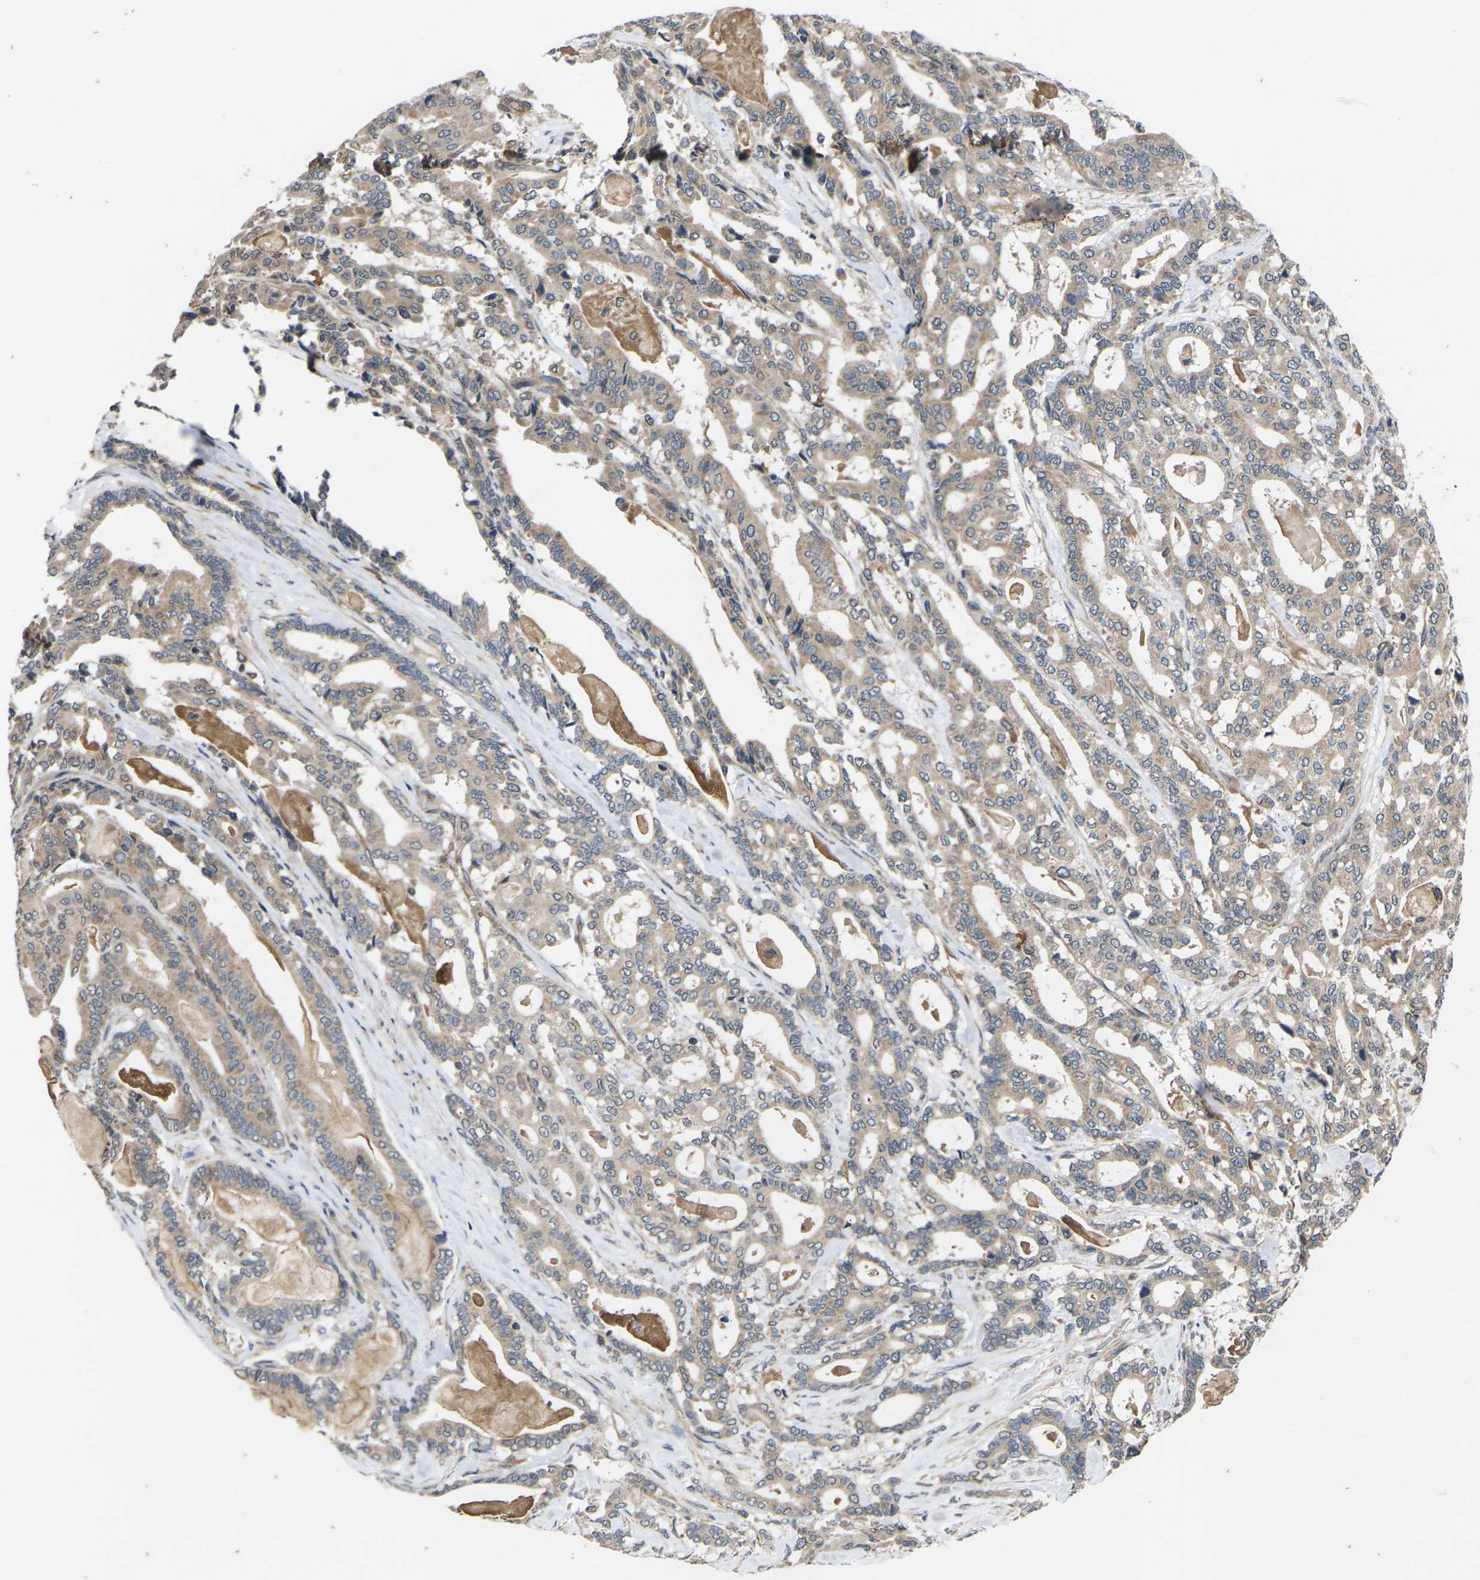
{"staining": {"intensity": "weak", "quantity": ">75%", "location": "cytoplasmic/membranous"}, "tissue": "pancreatic cancer", "cell_type": "Tumor cells", "image_type": "cancer", "snomed": [{"axis": "morphology", "description": "Adenocarcinoma, NOS"}, {"axis": "topography", "description": "Pancreas"}], "caption": "An IHC micrograph of neoplastic tissue is shown. Protein staining in brown labels weak cytoplasmic/membranous positivity in pancreatic adenocarcinoma within tumor cells.", "gene": "DKK2", "patient": {"sex": "male", "age": 63}}